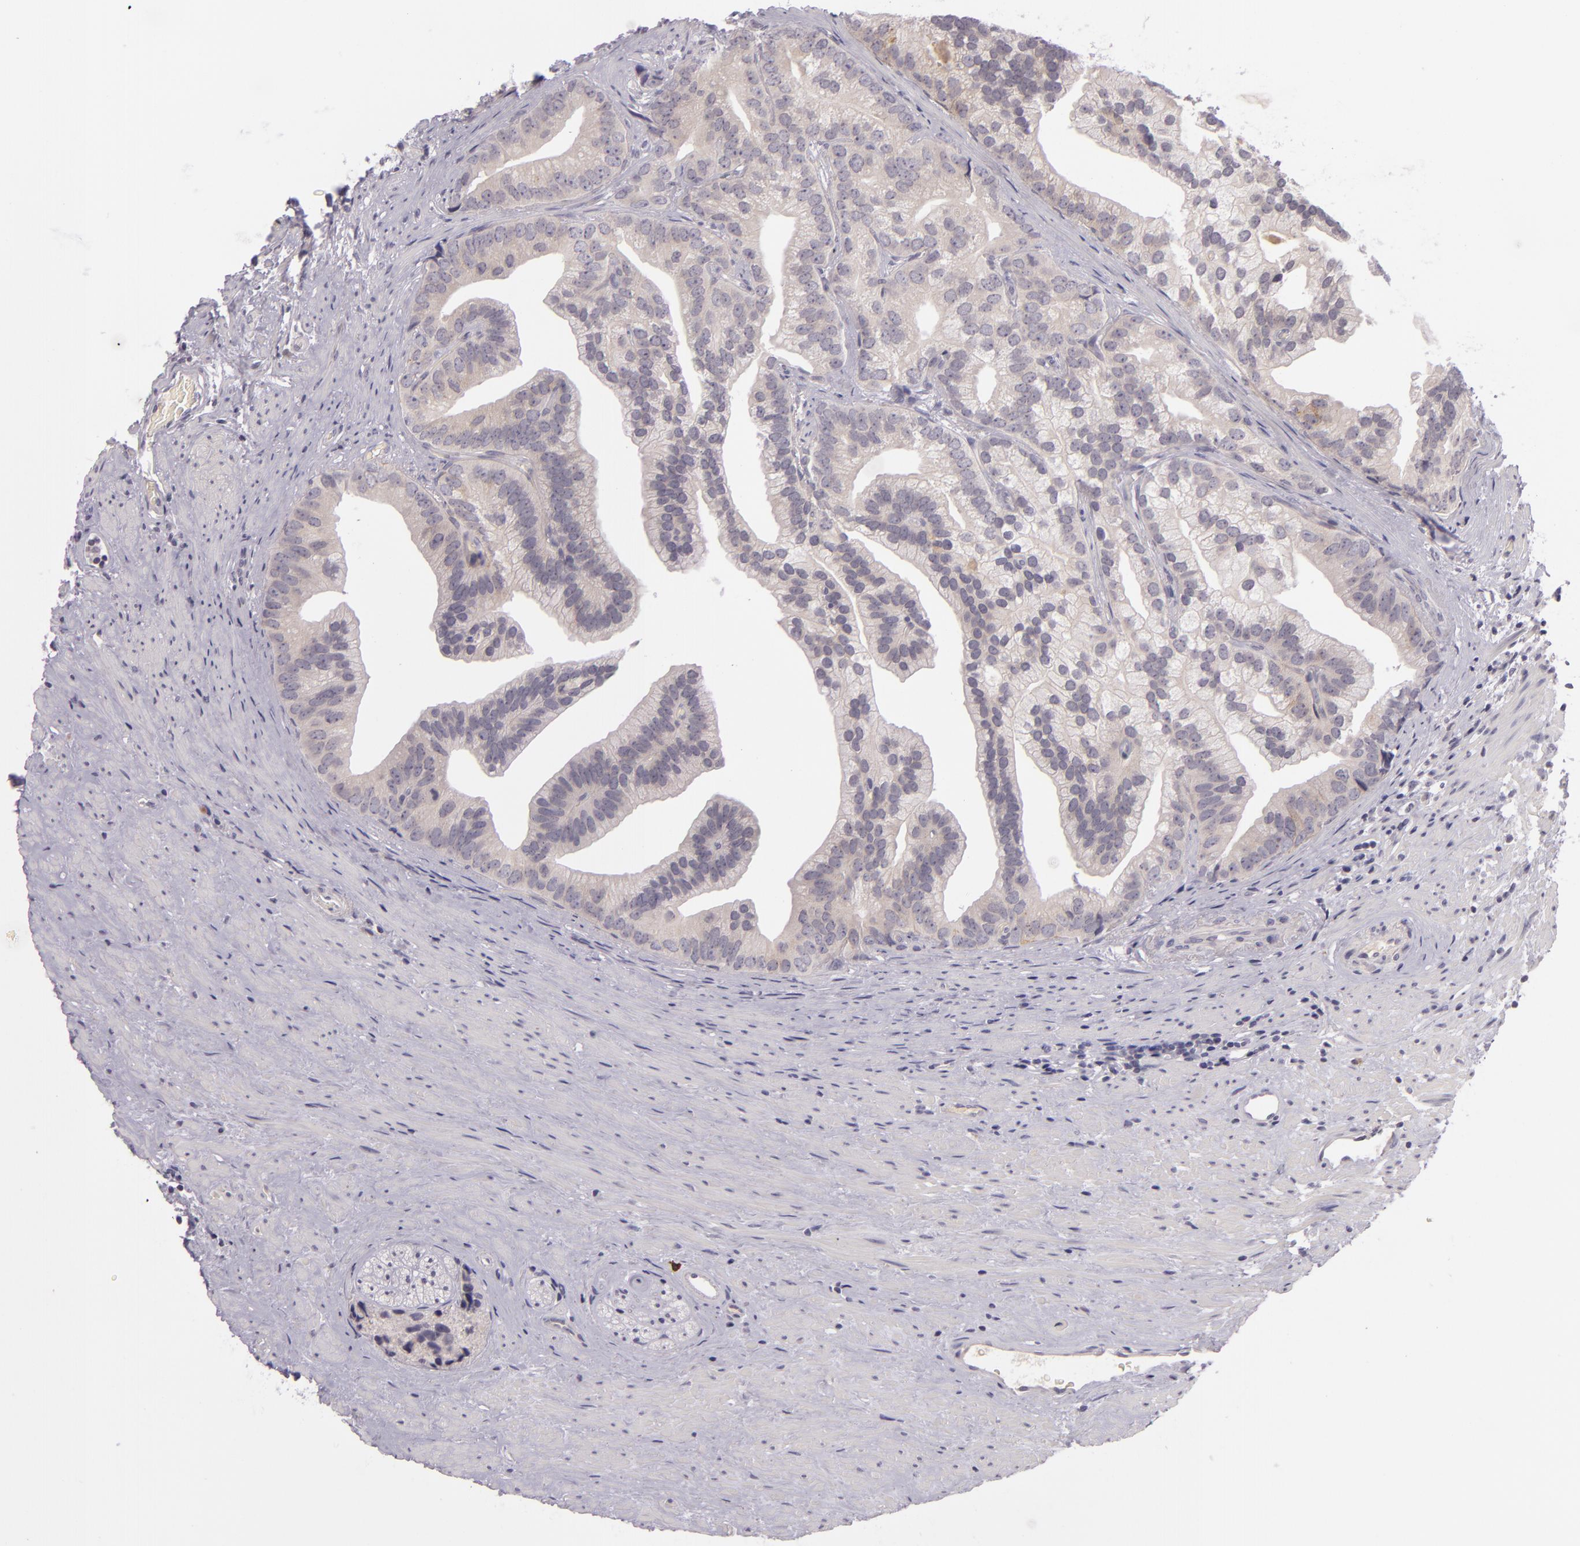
{"staining": {"intensity": "weak", "quantity": ">75%", "location": "cytoplasmic/membranous"}, "tissue": "prostate cancer", "cell_type": "Tumor cells", "image_type": "cancer", "snomed": [{"axis": "morphology", "description": "Adenocarcinoma, Low grade"}, {"axis": "topography", "description": "Prostate"}], "caption": "Tumor cells display weak cytoplasmic/membranous expression in approximately >75% of cells in prostate adenocarcinoma (low-grade).", "gene": "DAG1", "patient": {"sex": "male", "age": 71}}